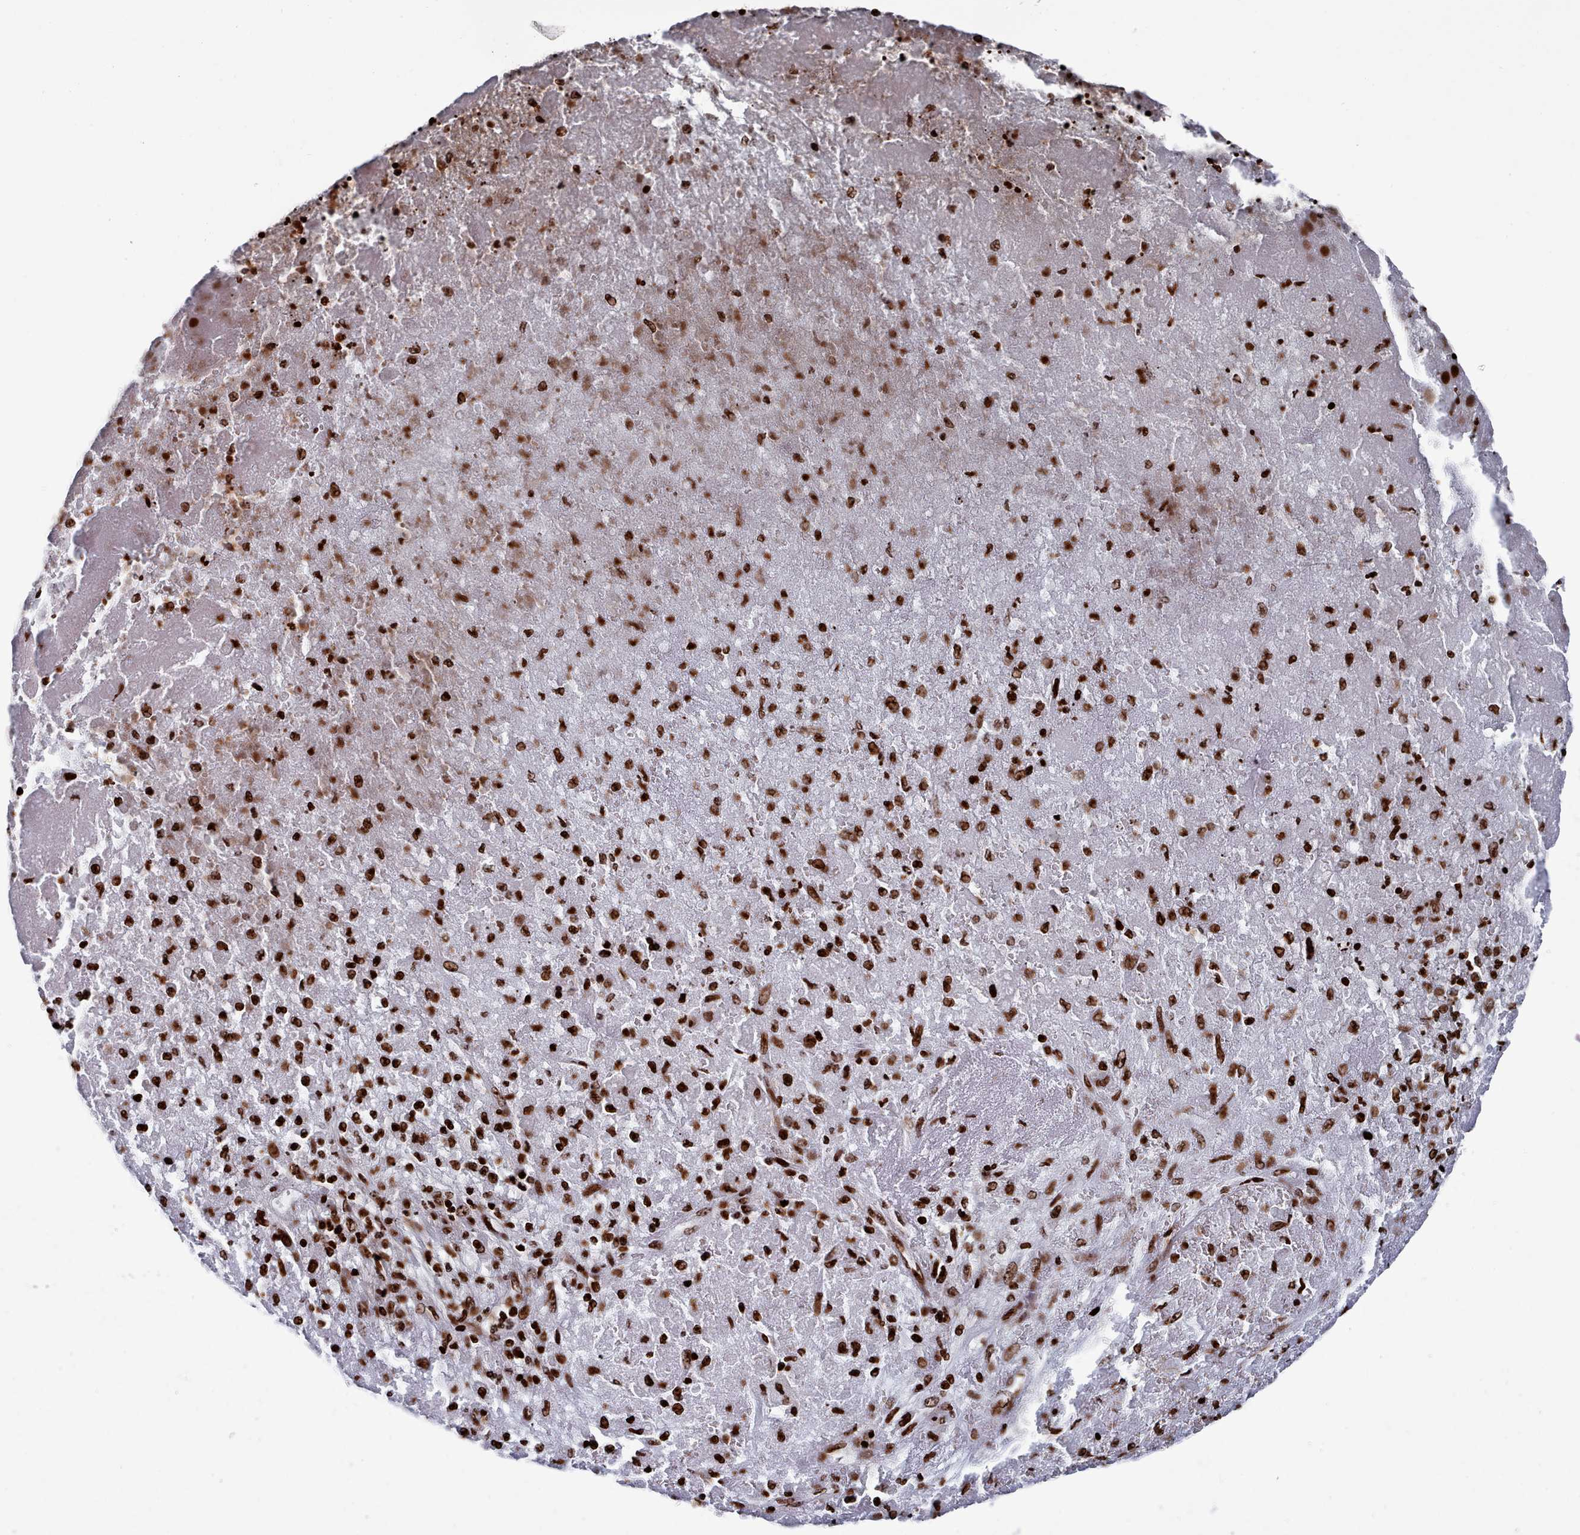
{"staining": {"intensity": "strong", "quantity": ">75%", "location": "nuclear"}, "tissue": "liver cancer", "cell_type": "Tumor cells", "image_type": "cancer", "snomed": [{"axis": "morphology", "description": "Carcinoma, Hepatocellular, NOS"}, {"axis": "topography", "description": "Liver"}], "caption": "This photomicrograph exhibits hepatocellular carcinoma (liver) stained with IHC to label a protein in brown. The nuclear of tumor cells show strong positivity for the protein. Nuclei are counter-stained blue.", "gene": "PCDHB12", "patient": {"sex": "female", "age": 73}}